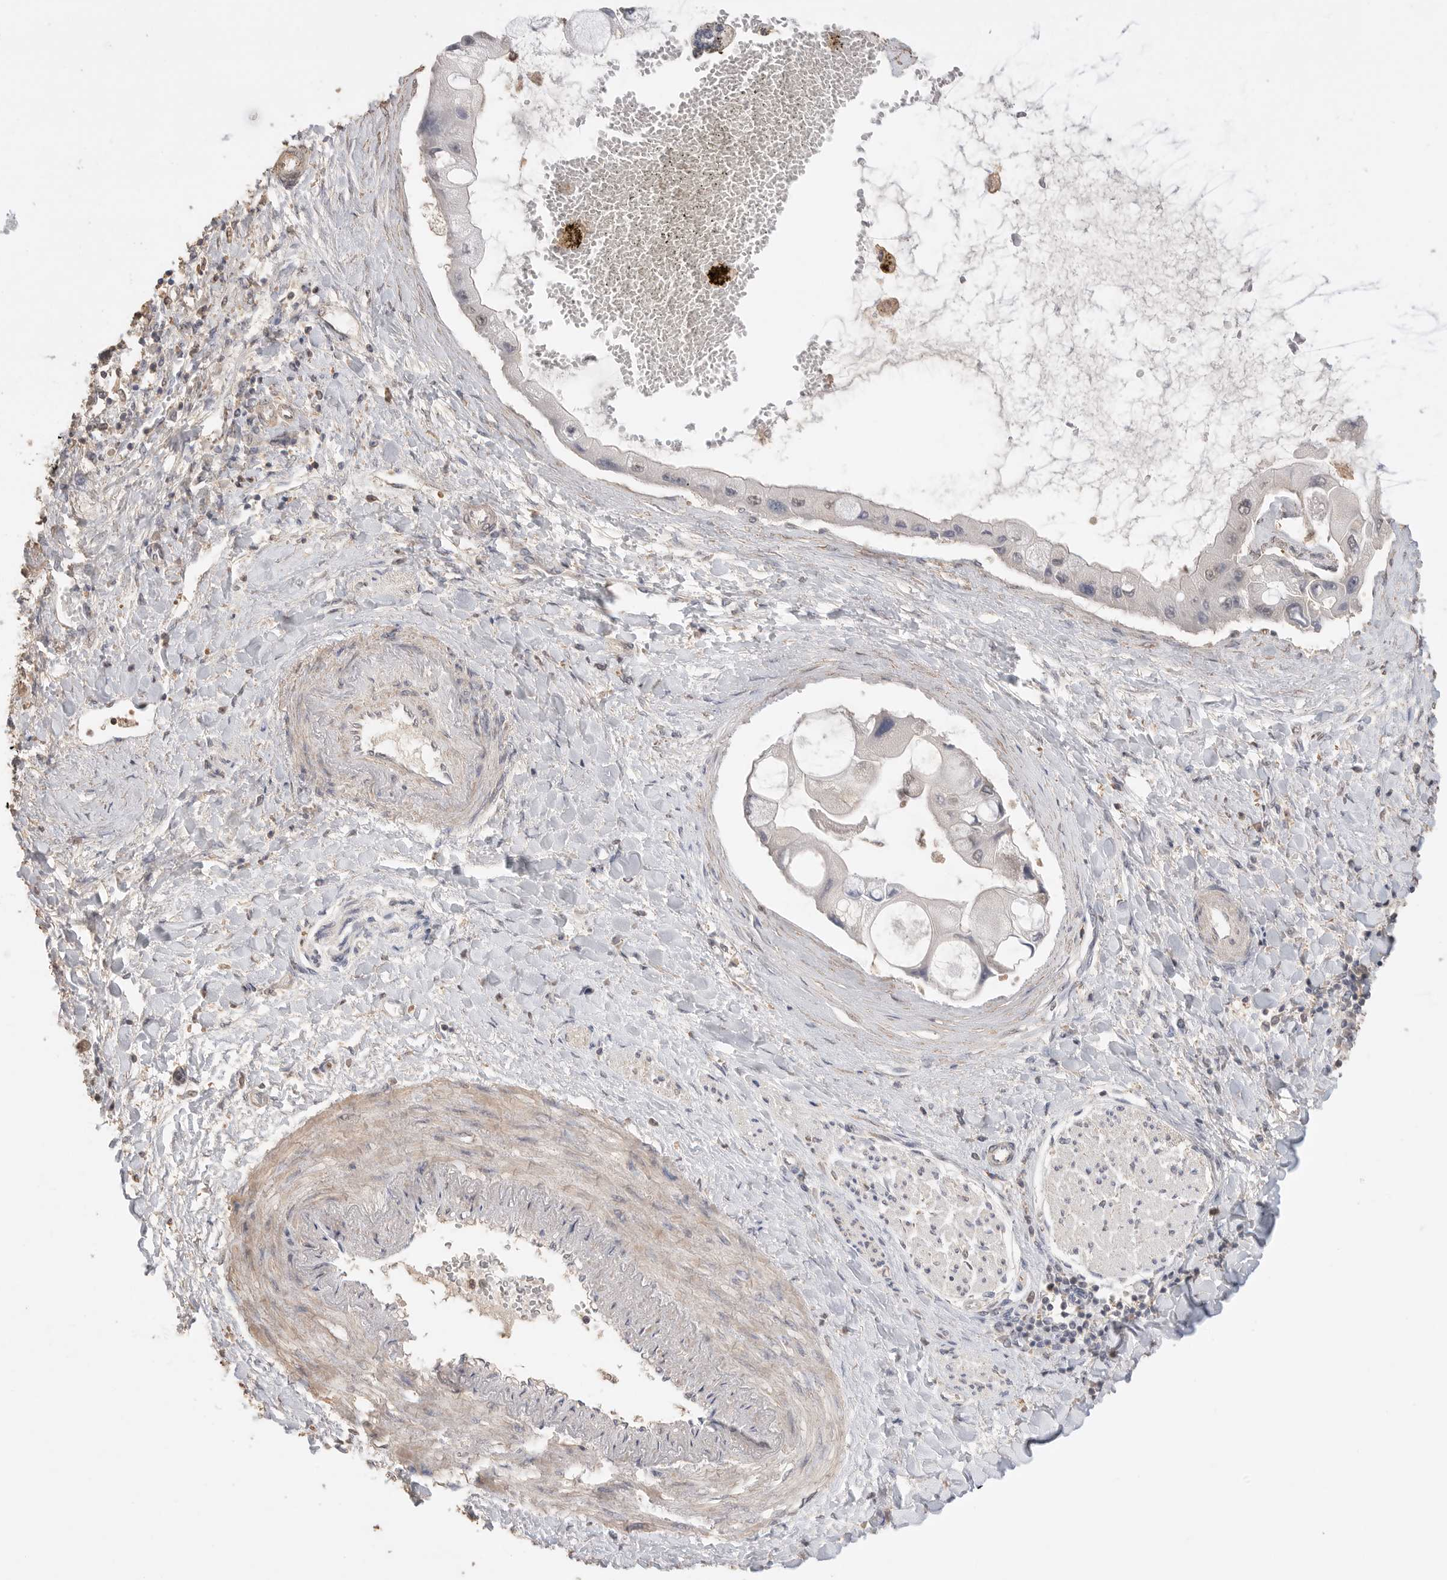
{"staining": {"intensity": "negative", "quantity": "none", "location": "none"}, "tissue": "liver cancer", "cell_type": "Tumor cells", "image_type": "cancer", "snomed": [{"axis": "morphology", "description": "Cholangiocarcinoma"}, {"axis": "topography", "description": "Liver"}], "caption": "Tumor cells show no significant staining in liver cancer.", "gene": "MAP2K1", "patient": {"sex": "male", "age": 50}}